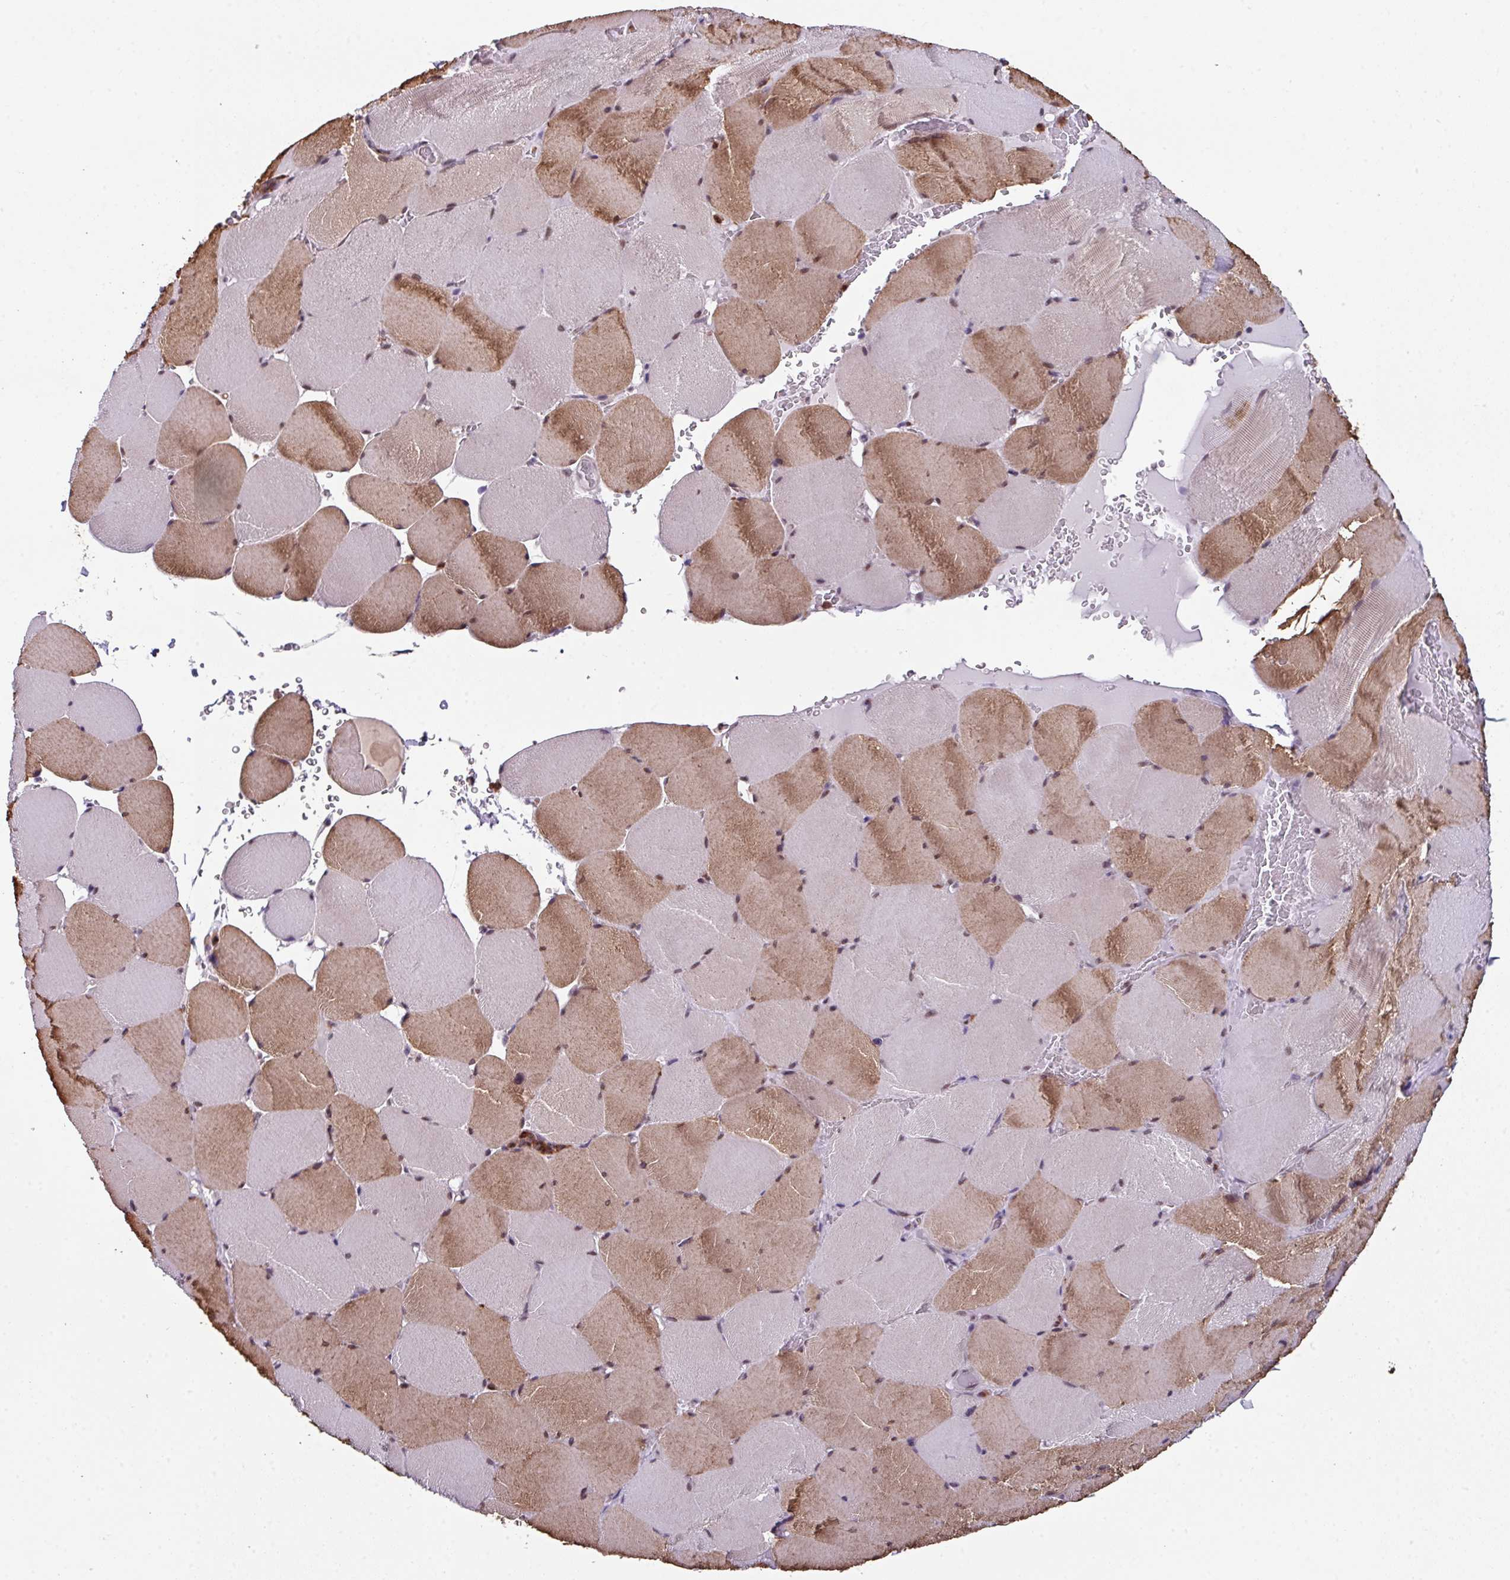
{"staining": {"intensity": "moderate", "quantity": "25%-75%", "location": "cytoplasmic/membranous,nuclear"}, "tissue": "skeletal muscle", "cell_type": "Myocytes", "image_type": "normal", "snomed": [{"axis": "morphology", "description": "Normal tissue, NOS"}, {"axis": "topography", "description": "Skeletal muscle"}, {"axis": "topography", "description": "Head-Neck"}], "caption": "Immunohistochemistry staining of unremarkable skeletal muscle, which shows medium levels of moderate cytoplasmic/membranous,nuclear staining in about 25%-75% of myocytes indicating moderate cytoplasmic/membranous,nuclear protein expression. The staining was performed using DAB (brown) for protein detection and nuclei were counterstained in hematoxylin (blue).", "gene": "ZFP3", "patient": {"sex": "male", "age": 66}}